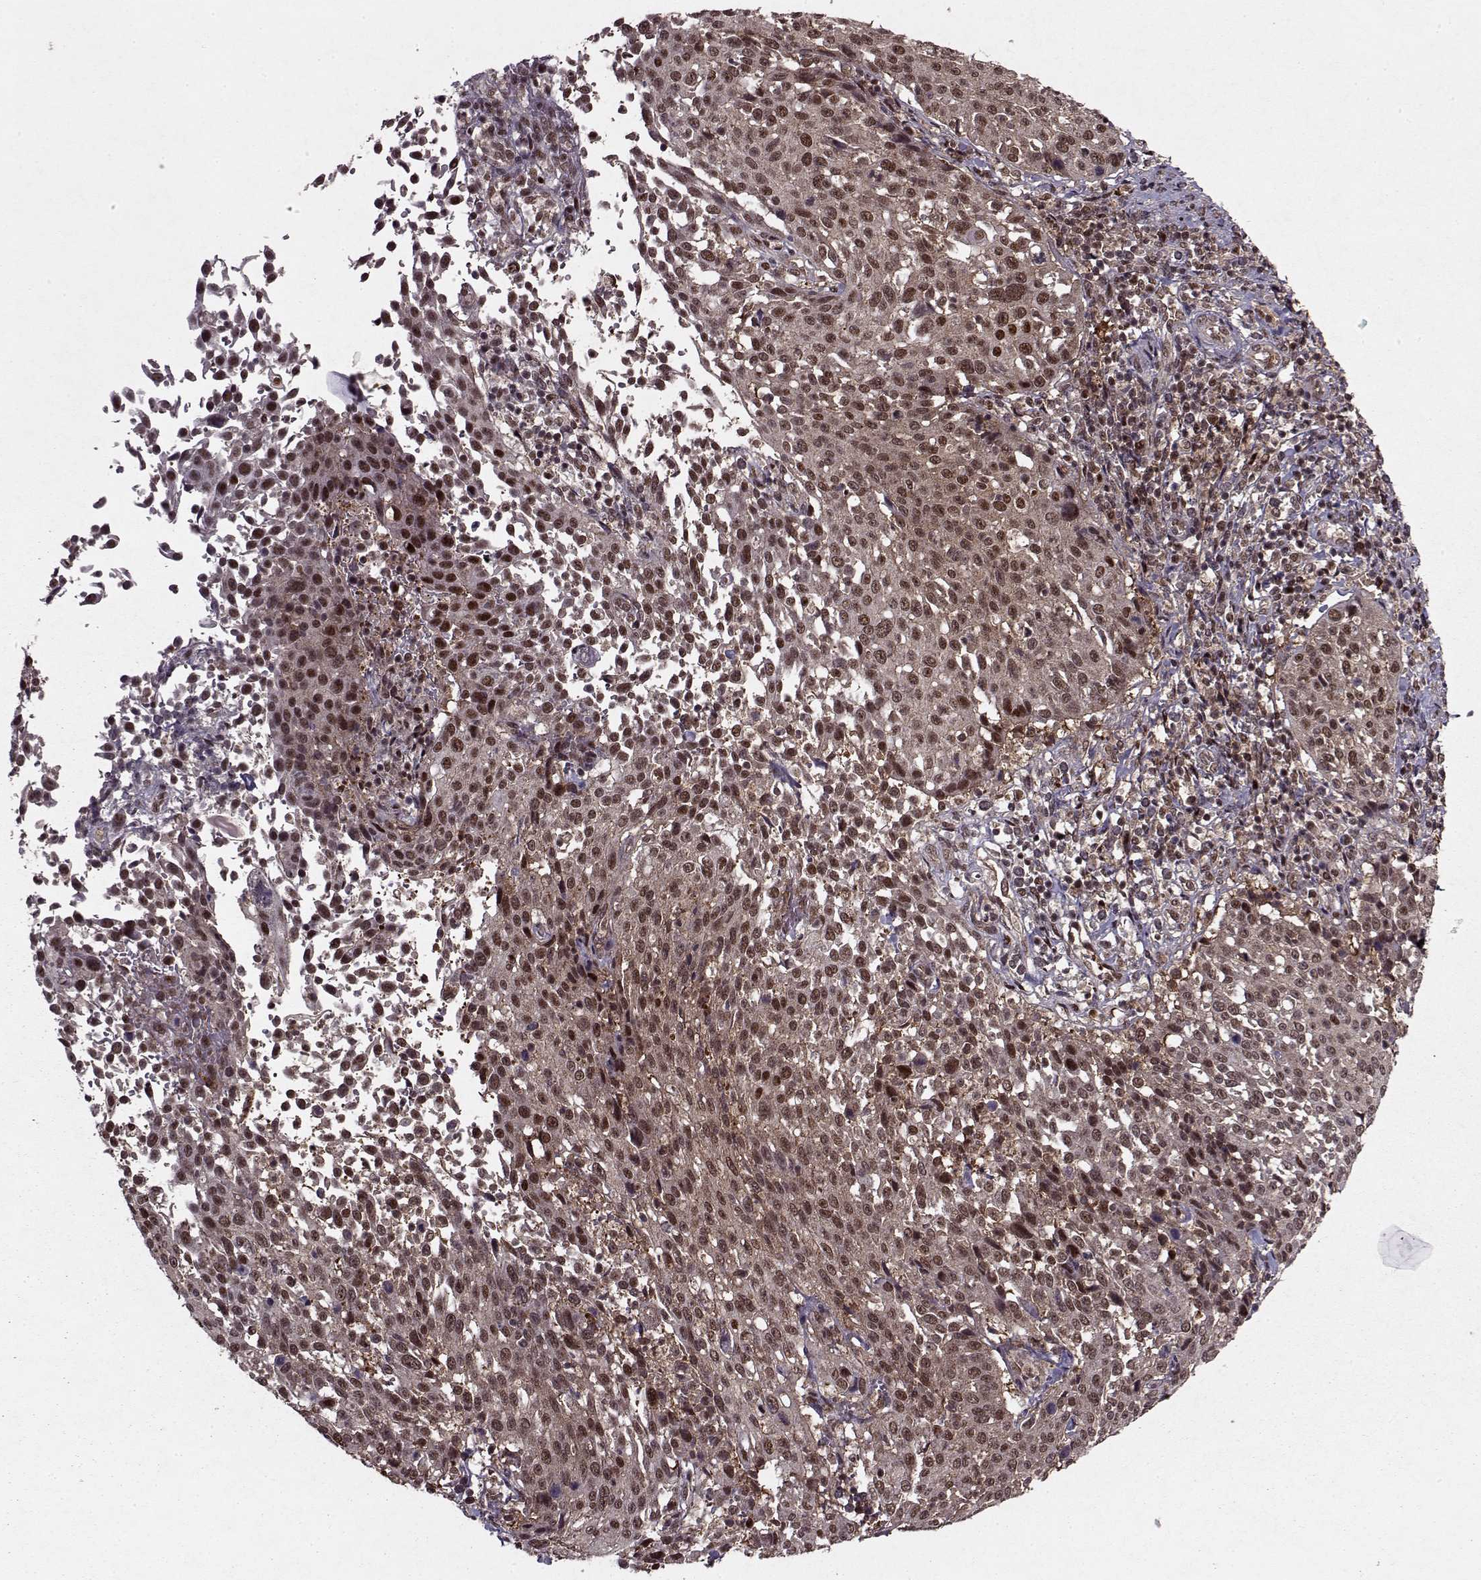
{"staining": {"intensity": "moderate", "quantity": ">75%", "location": "nuclear"}, "tissue": "cervical cancer", "cell_type": "Tumor cells", "image_type": "cancer", "snomed": [{"axis": "morphology", "description": "Squamous cell carcinoma, NOS"}, {"axis": "topography", "description": "Cervix"}], "caption": "Immunohistochemistry (IHC) staining of squamous cell carcinoma (cervical), which demonstrates medium levels of moderate nuclear expression in approximately >75% of tumor cells indicating moderate nuclear protein positivity. The staining was performed using DAB (3,3'-diaminobenzidine) (brown) for protein detection and nuclei were counterstained in hematoxylin (blue).", "gene": "PSMA7", "patient": {"sex": "female", "age": 26}}